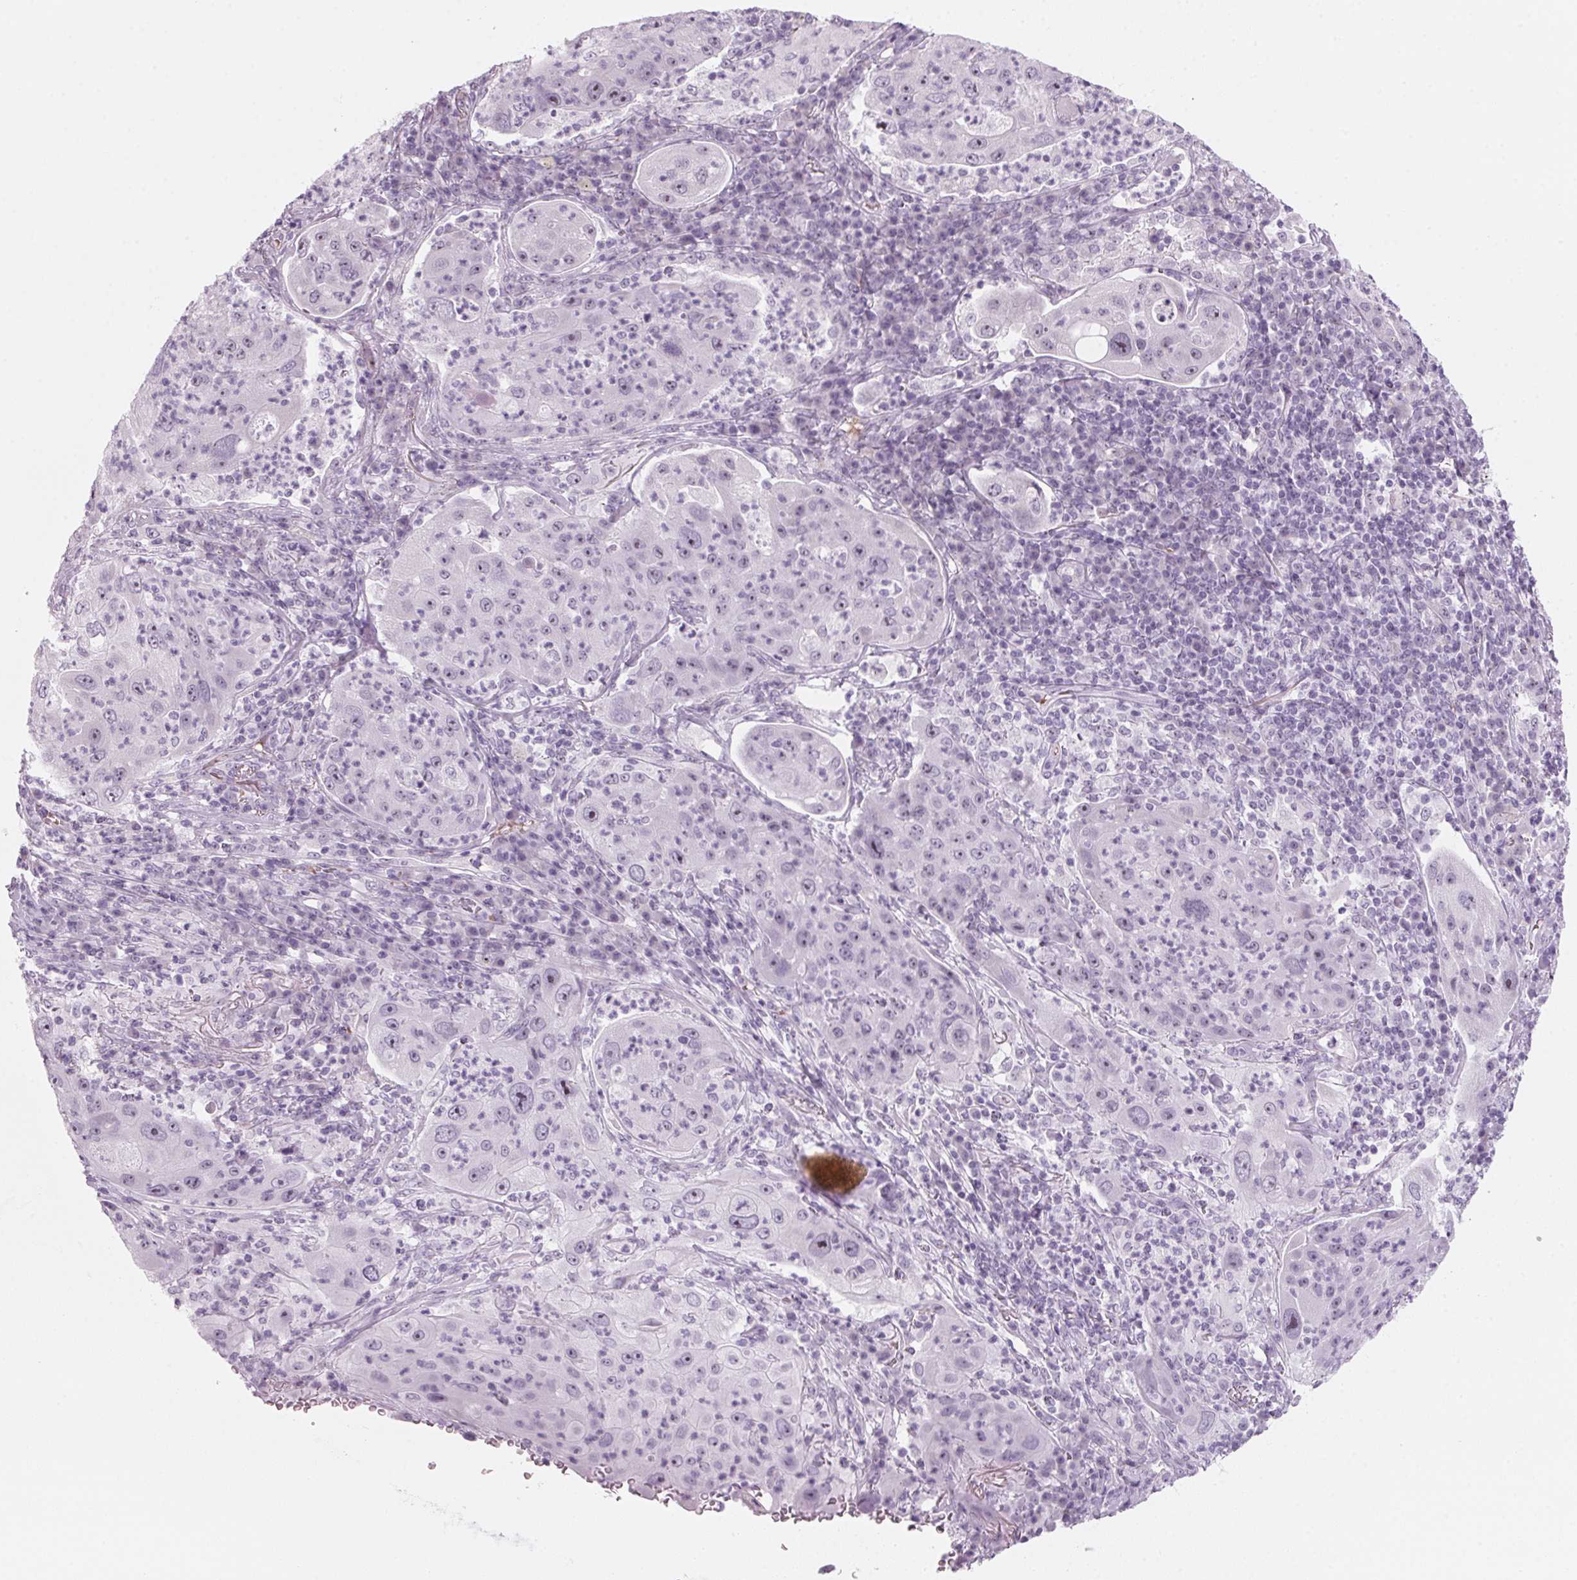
{"staining": {"intensity": "weak", "quantity": "<25%", "location": "nuclear"}, "tissue": "lung cancer", "cell_type": "Tumor cells", "image_type": "cancer", "snomed": [{"axis": "morphology", "description": "Squamous cell carcinoma, NOS"}, {"axis": "topography", "description": "Lung"}], "caption": "IHC of human lung cancer (squamous cell carcinoma) demonstrates no staining in tumor cells. The staining is performed using DAB brown chromogen with nuclei counter-stained in using hematoxylin.", "gene": "DNTTIP2", "patient": {"sex": "female", "age": 59}}